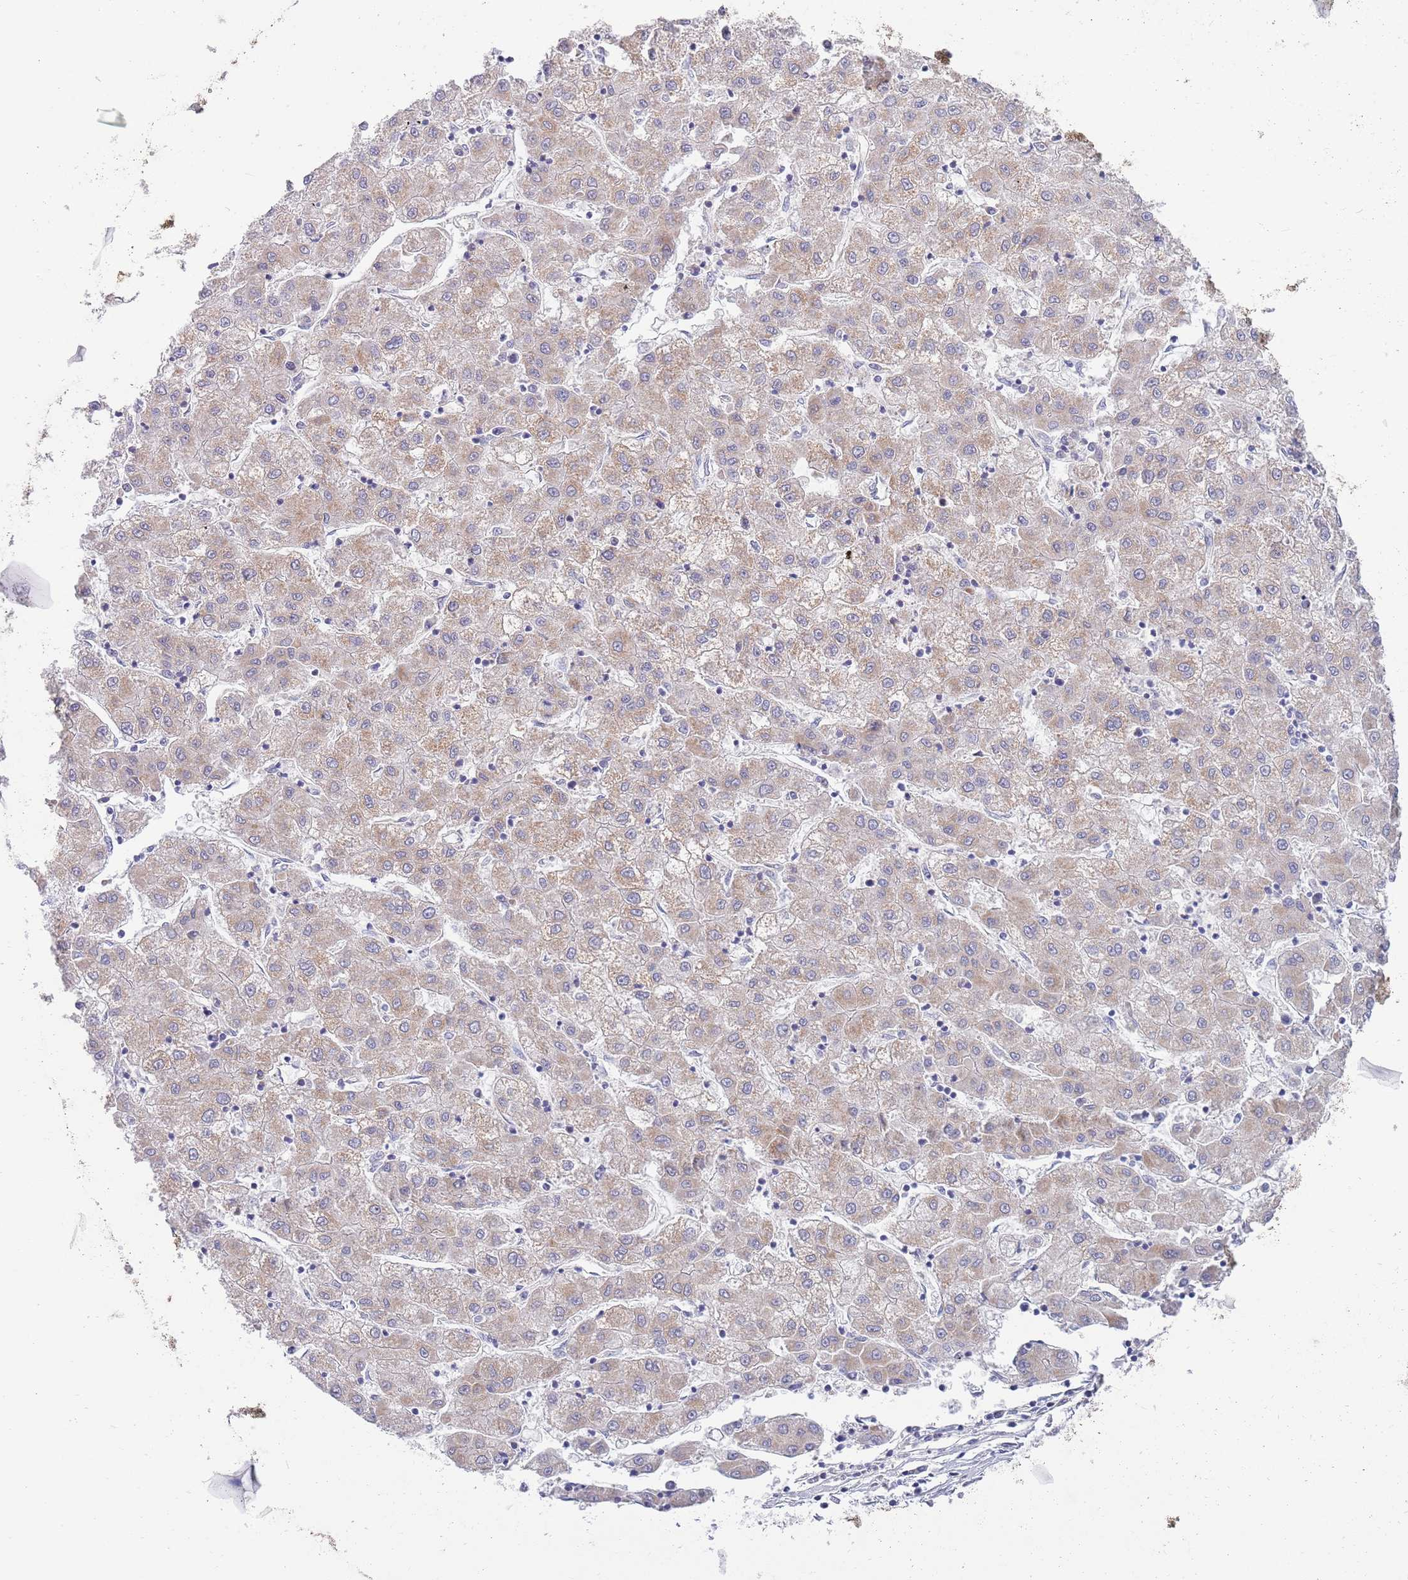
{"staining": {"intensity": "weak", "quantity": ">75%", "location": "cytoplasmic/membranous"}, "tissue": "liver cancer", "cell_type": "Tumor cells", "image_type": "cancer", "snomed": [{"axis": "morphology", "description": "Carcinoma, Hepatocellular, NOS"}, {"axis": "topography", "description": "Liver"}], "caption": "Weak cytoplasmic/membranous staining is present in approximately >75% of tumor cells in liver hepatocellular carcinoma.", "gene": "EMC8", "patient": {"sex": "male", "age": 72}}